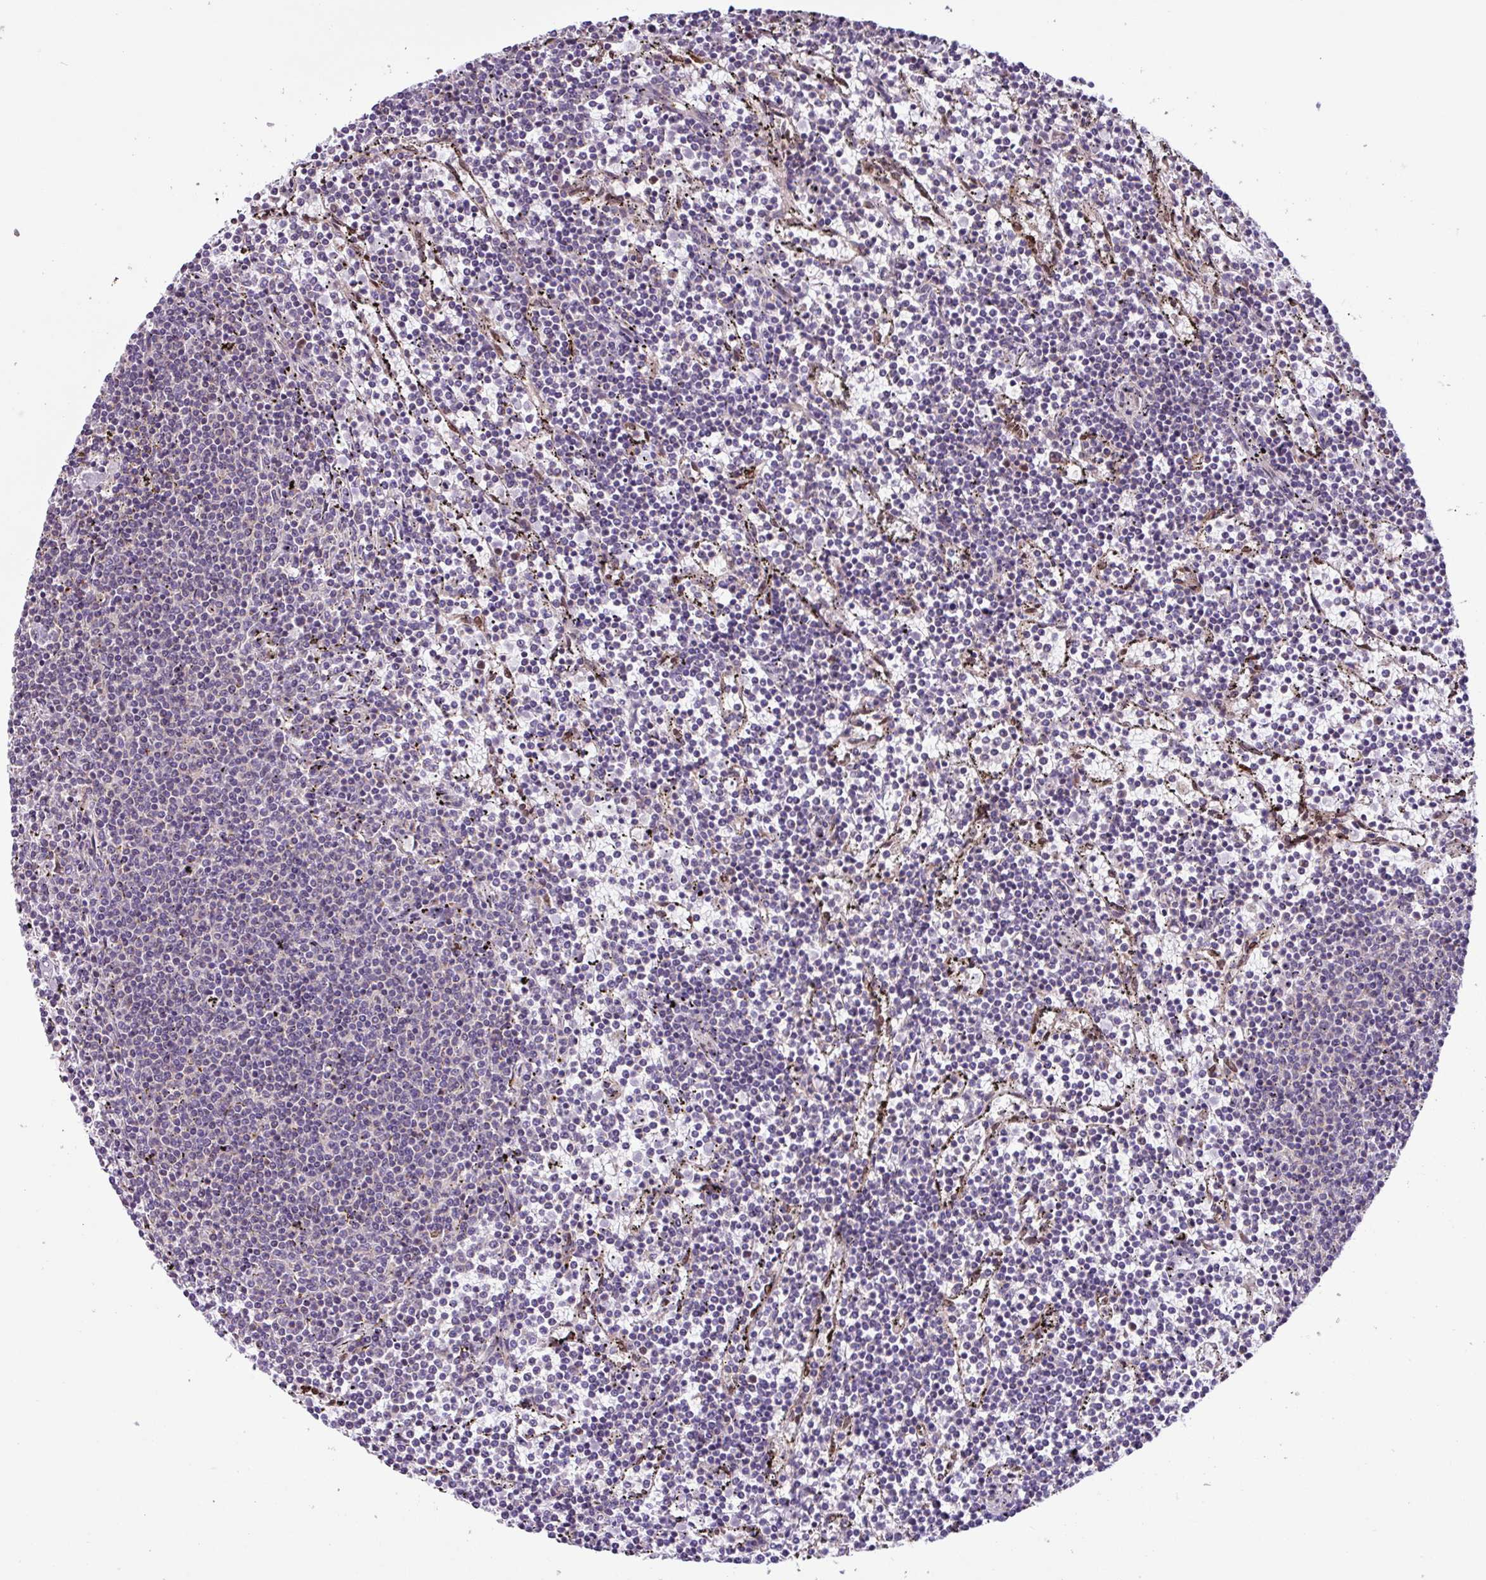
{"staining": {"intensity": "negative", "quantity": "none", "location": "none"}, "tissue": "lymphoma", "cell_type": "Tumor cells", "image_type": "cancer", "snomed": [{"axis": "morphology", "description": "Malignant lymphoma, non-Hodgkin's type, Low grade"}, {"axis": "topography", "description": "Spleen"}], "caption": "This photomicrograph is of malignant lymphoma, non-Hodgkin's type (low-grade) stained with IHC to label a protein in brown with the nuclei are counter-stained blue. There is no staining in tumor cells. (Stains: DAB IHC with hematoxylin counter stain, Microscopy: brightfield microscopy at high magnification).", "gene": "BRD3", "patient": {"sex": "female", "age": 50}}